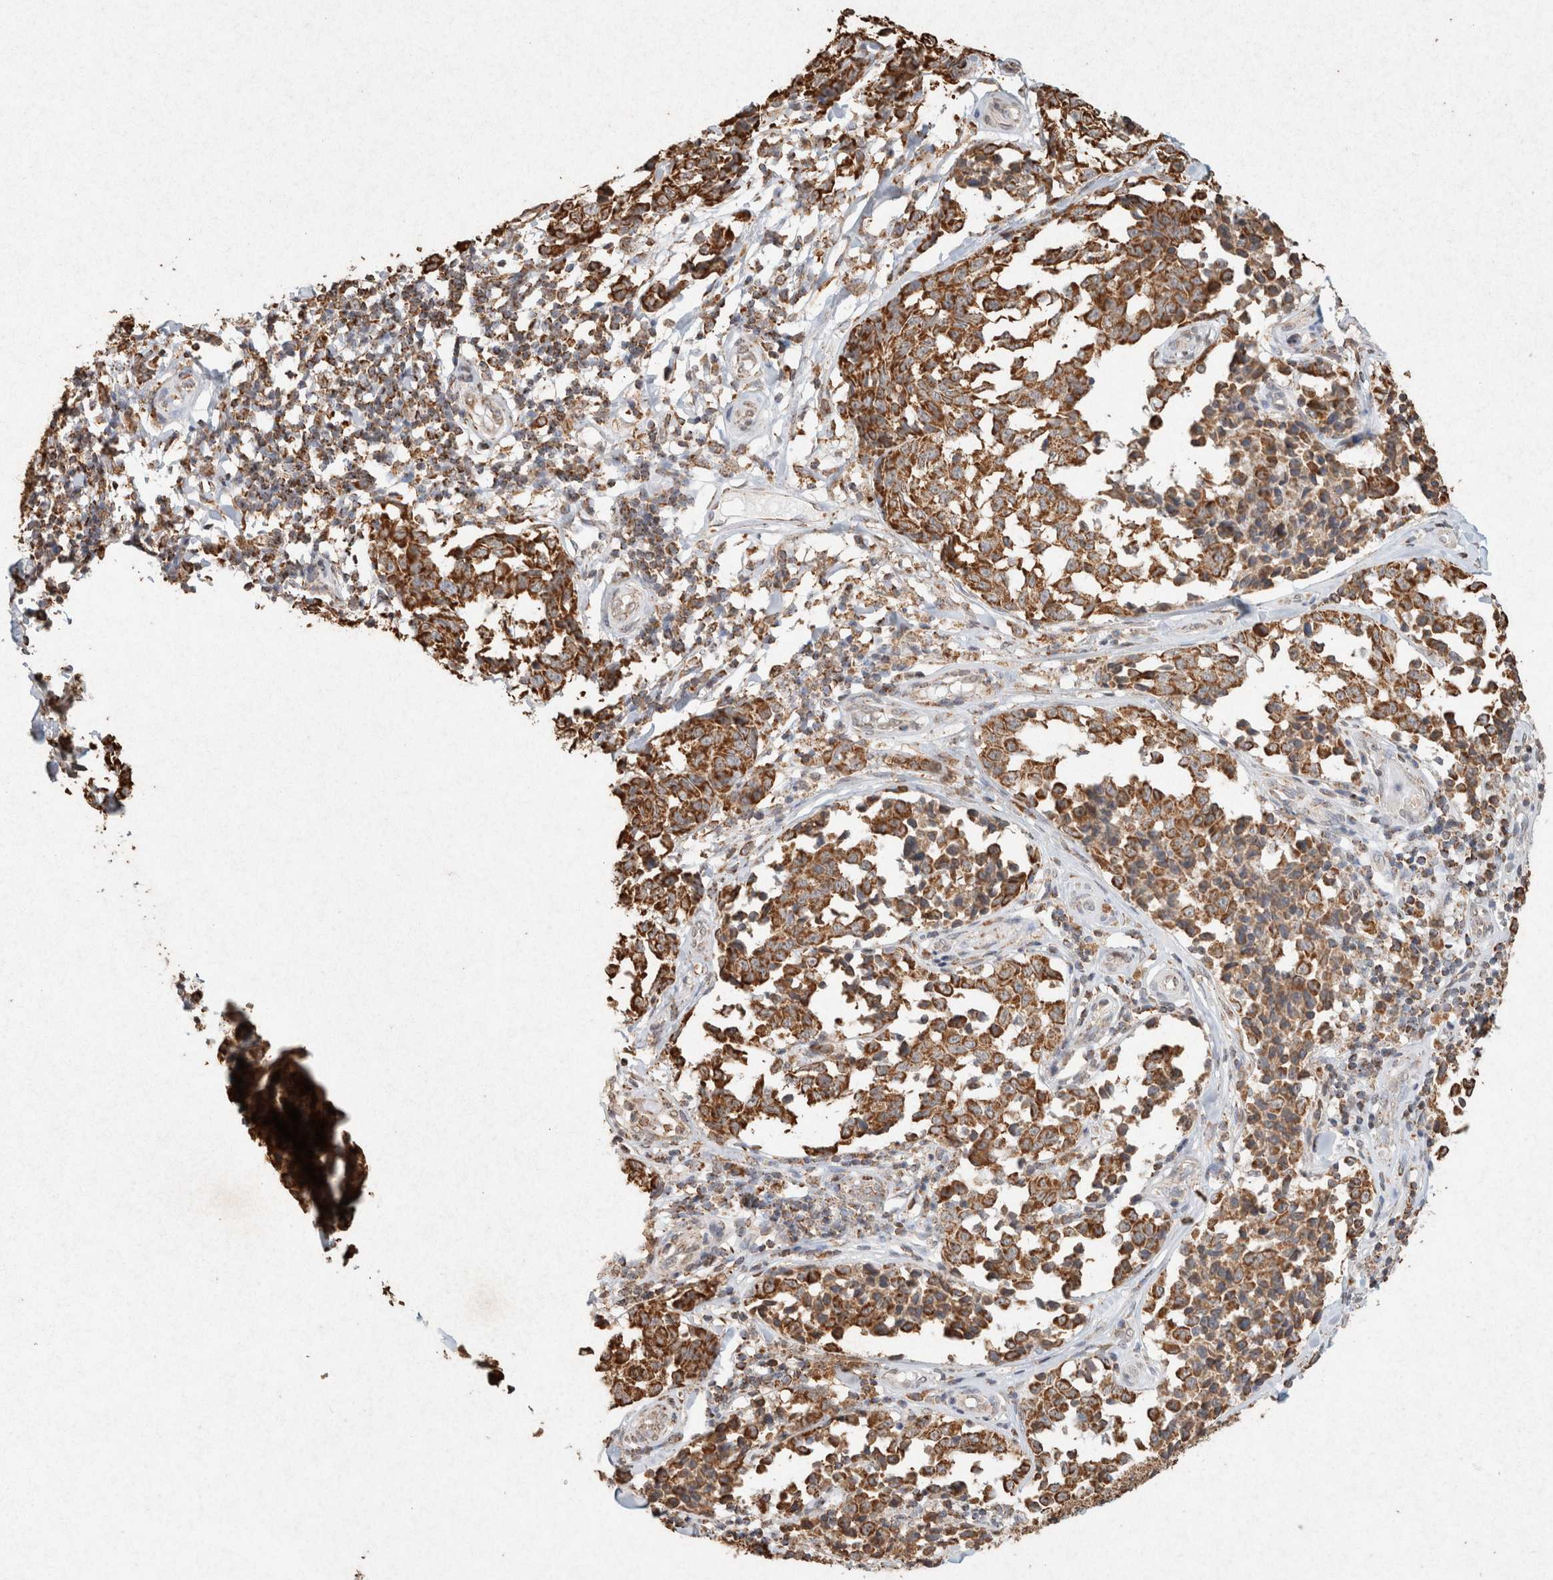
{"staining": {"intensity": "strong", "quantity": ">75%", "location": "cytoplasmic/membranous"}, "tissue": "melanoma", "cell_type": "Tumor cells", "image_type": "cancer", "snomed": [{"axis": "morphology", "description": "Malignant melanoma, NOS"}, {"axis": "topography", "description": "Skin"}], "caption": "High-power microscopy captured an immunohistochemistry (IHC) image of malignant melanoma, revealing strong cytoplasmic/membranous positivity in approximately >75% of tumor cells. The protein is shown in brown color, while the nuclei are stained blue.", "gene": "SDC2", "patient": {"sex": "female", "age": 64}}